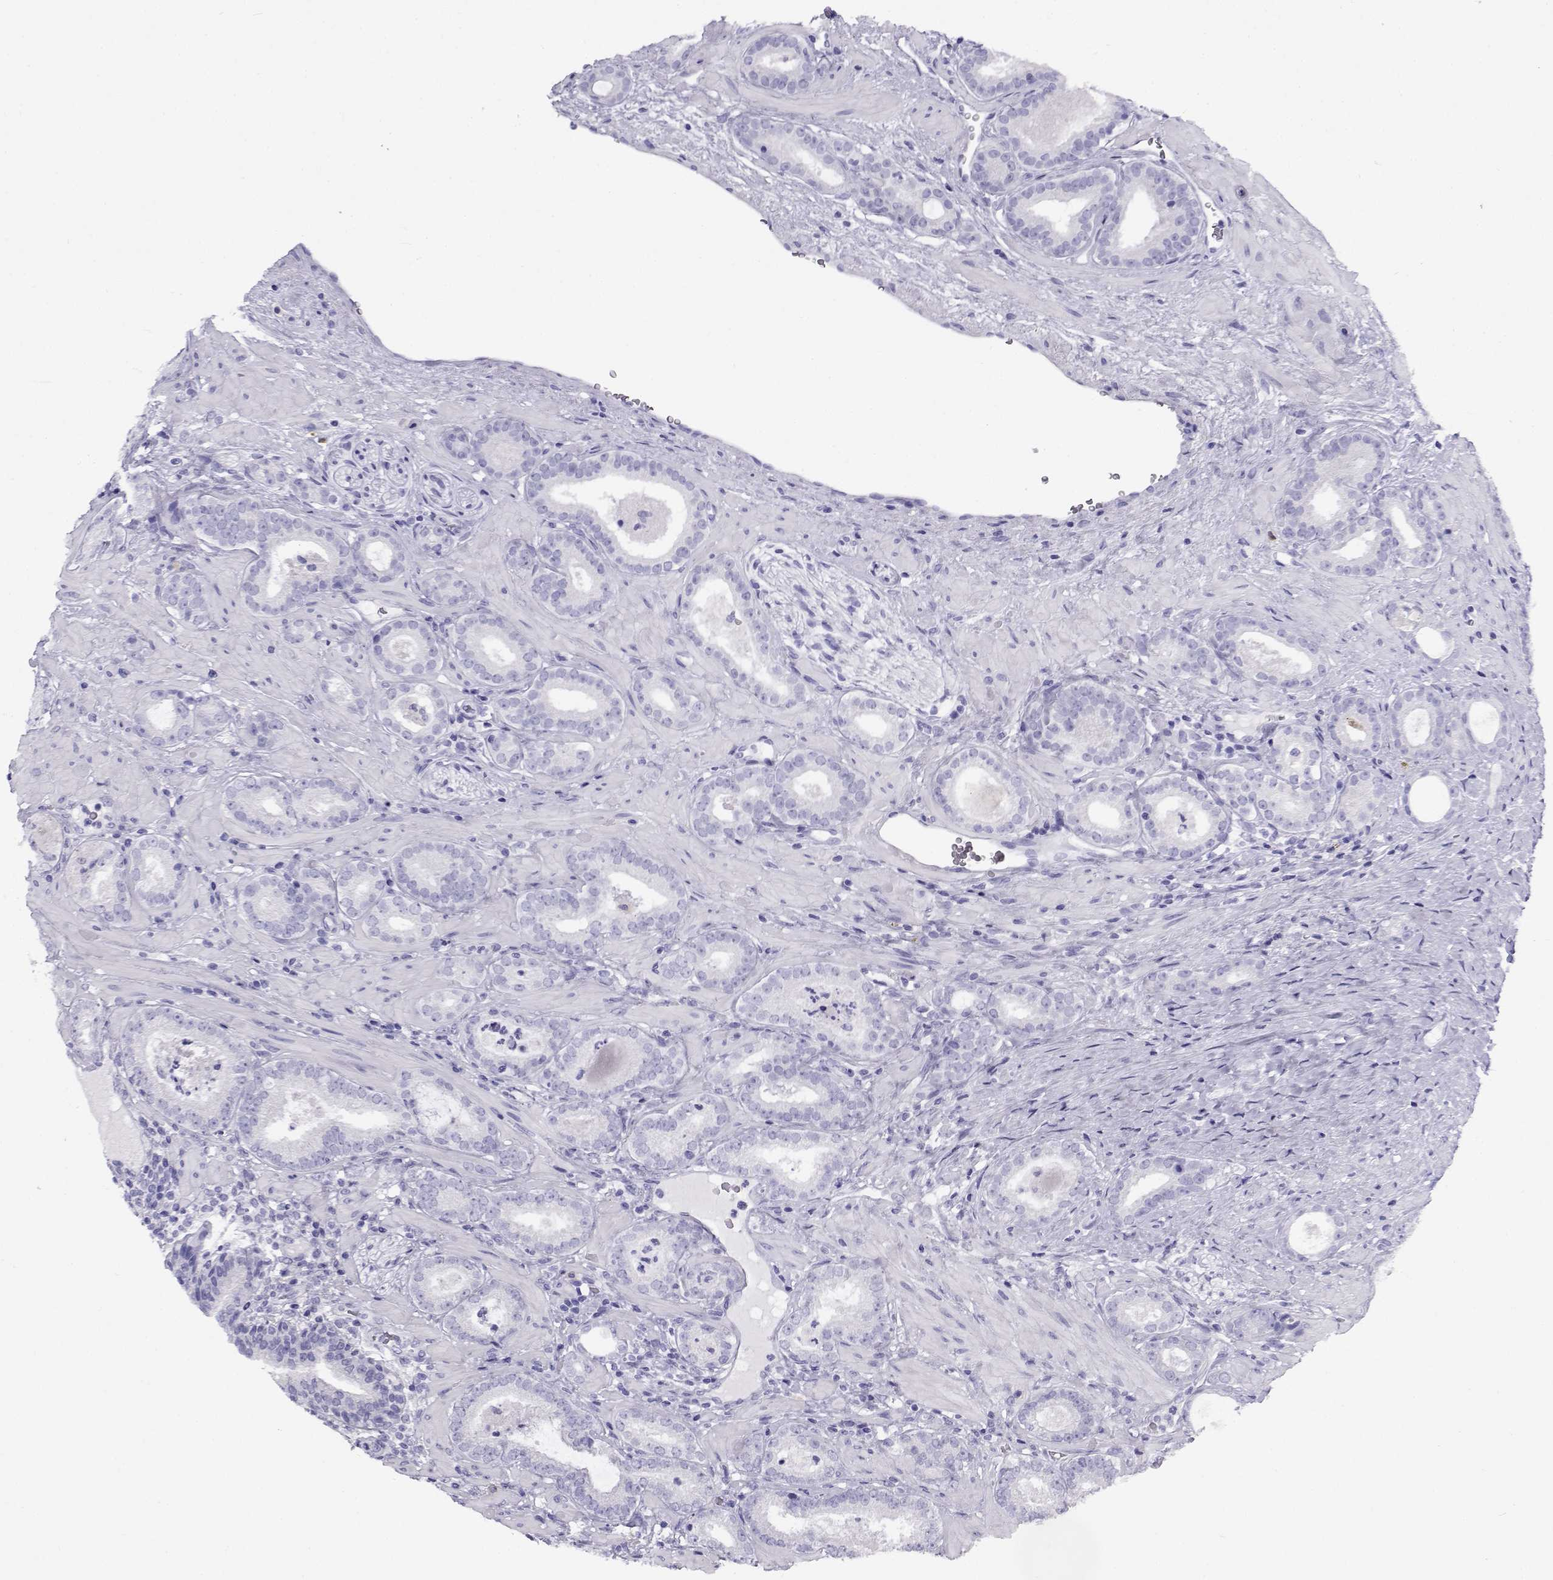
{"staining": {"intensity": "negative", "quantity": "none", "location": "none"}, "tissue": "prostate cancer", "cell_type": "Tumor cells", "image_type": "cancer", "snomed": [{"axis": "morphology", "description": "Adenocarcinoma, Low grade"}, {"axis": "topography", "description": "Prostate"}], "caption": "Human prostate low-grade adenocarcinoma stained for a protein using immunohistochemistry (IHC) exhibits no staining in tumor cells.", "gene": "CABS1", "patient": {"sex": "male", "age": 60}}